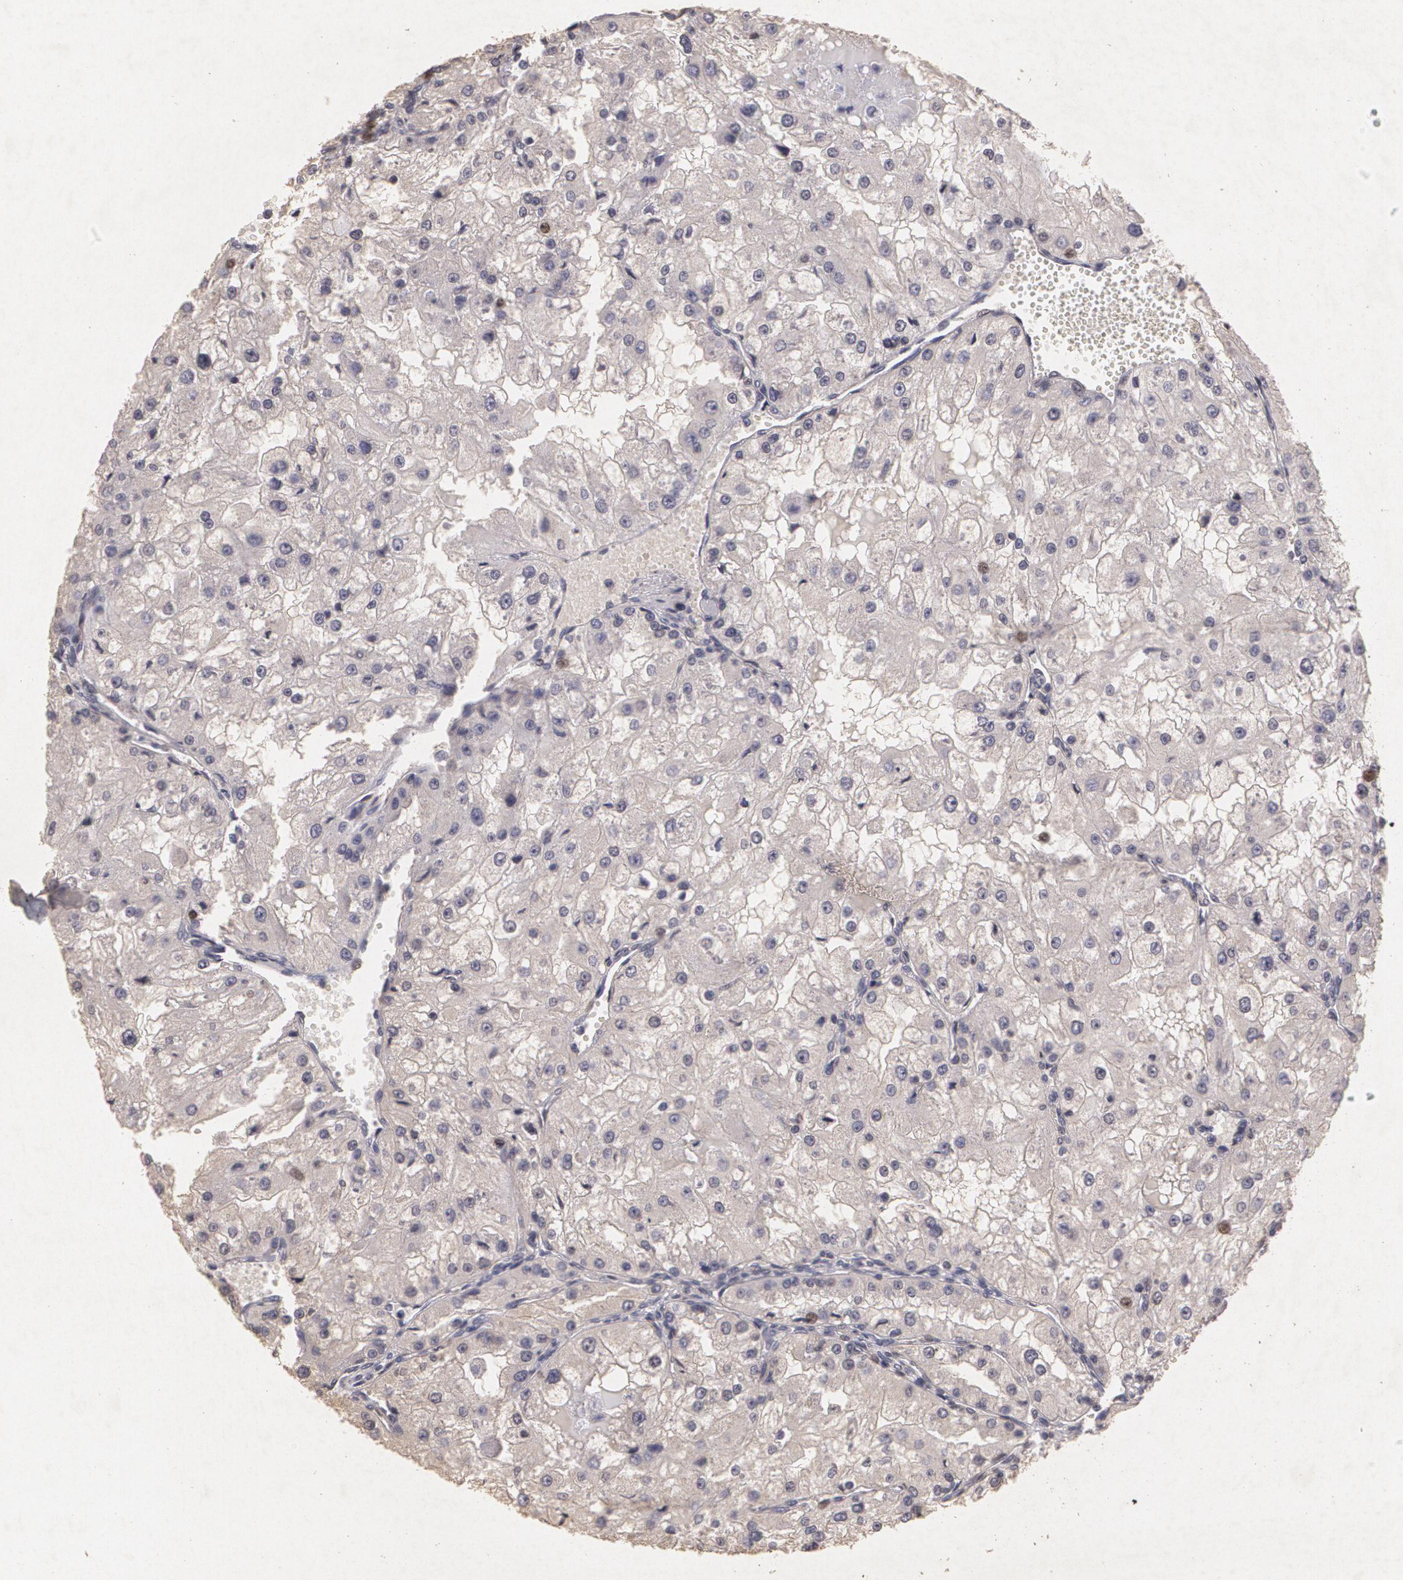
{"staining": {"intensity": "weak", "quantity": ">75%", "location": "cytoplasmic/membranous"}, "tissue": "renal cancer", "cell_type": "Tumor cells", "image_type": "cancer", "snomed": [{"axis": "morphology", "description": "Adenocarcinoma, NOS"}, {"axis": "topography", "description": "Kidney"}], "caption": "Adenocarcinoma (renal) stained for a protein (brown) reveals weak cytoplasmic/membranous positive staining in approximately >75% of tumor cells.", "gene": "KCNA4", "patient": {"sex": "female", "age": 74}}